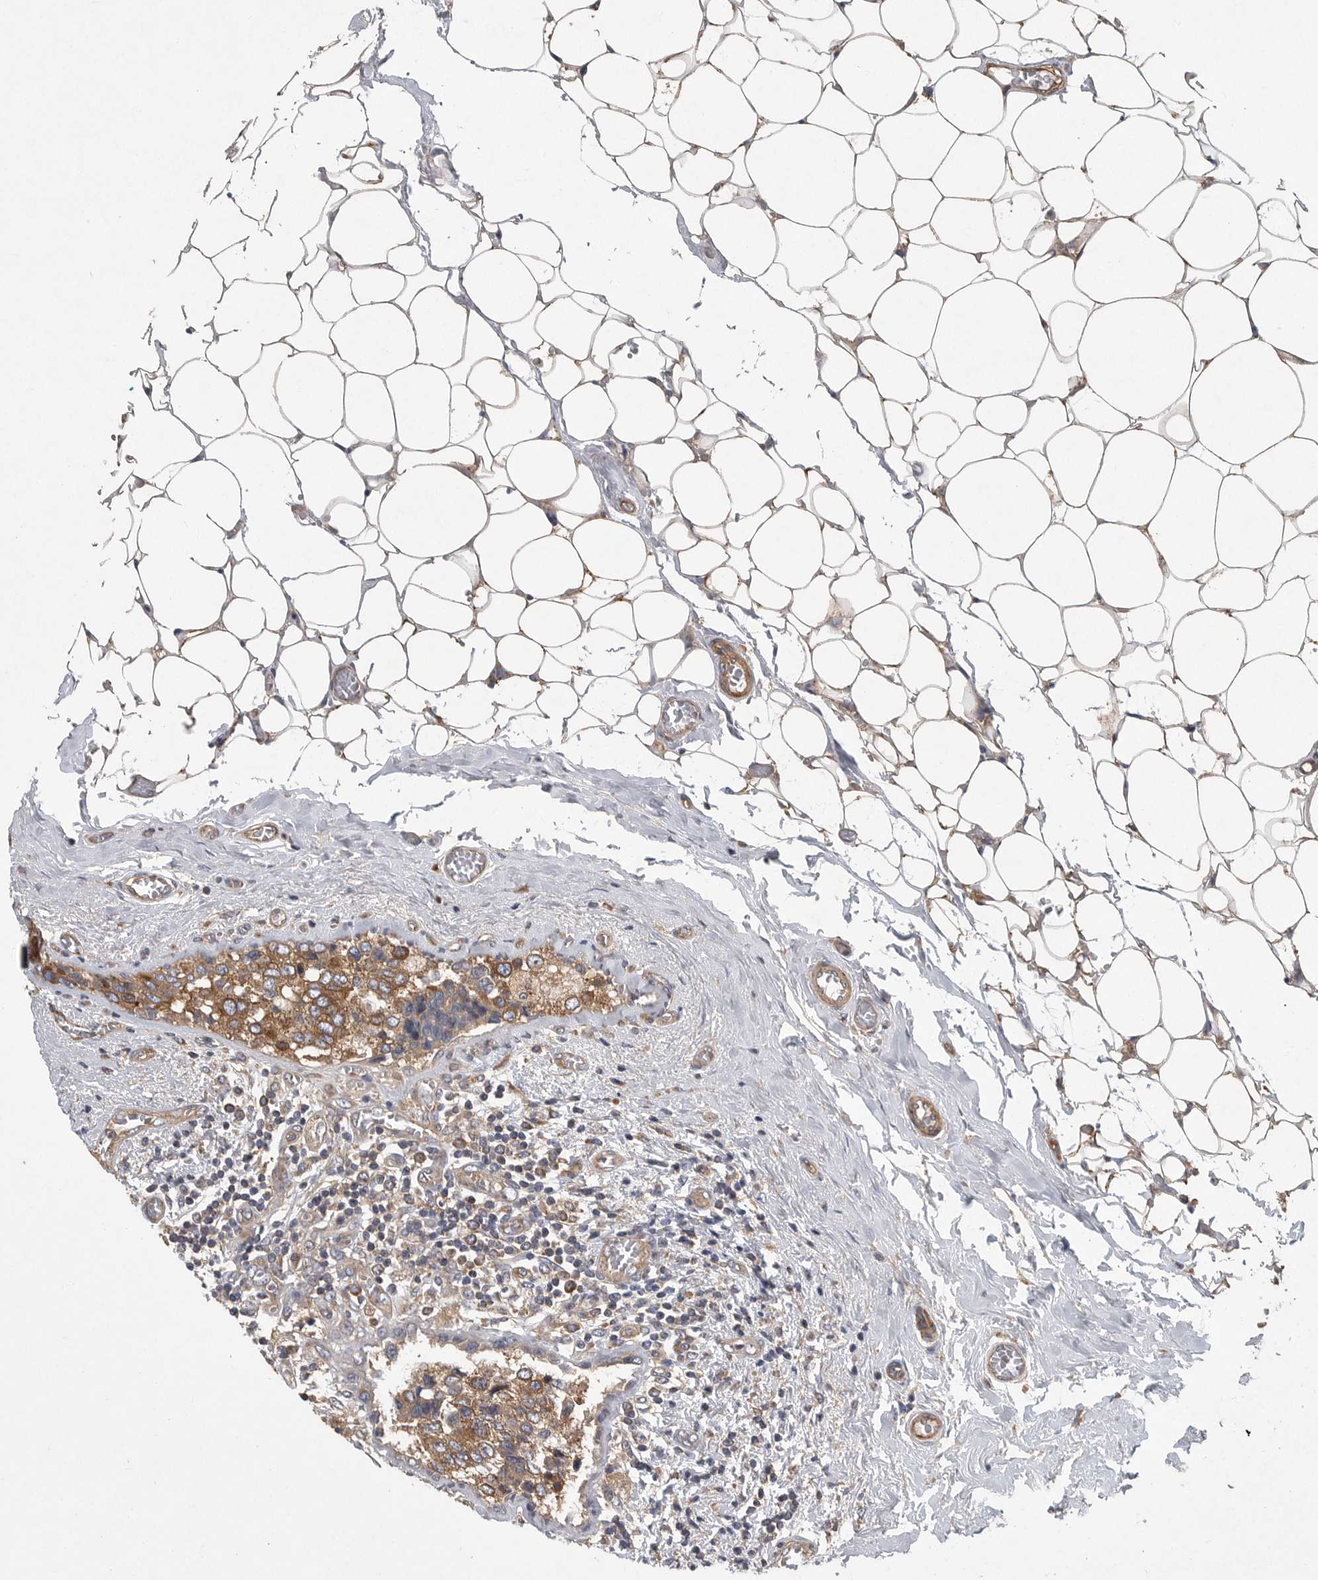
{"staining": {"intensity": "moderate", "quantity": ">75%", "location": "cytoplasmic/membranous"}, "tissue": "breast cancer", "cell_type": "Tumor cells", "image_type": "cancer", "snomed": [{"axis": "morphology", "description": "Normal tissue, NOS"}, {"axis": "morphology", "description": "Duct carcinoma"}, {"axis": "topography", "description": "Breast"}], "caption": "Tumor cells reveal moderate cytoplasmic/membranous positivity in approximately >75% of cells in invasive ductal carcinoma (breast). The staining was performed using DAB to visualize the protein expression in brown, while the nuclei were stained in blue with hematoxylin (Magnification: 20x).", "gene": "OXR1", "patient": {"sex": "female", "age": 43}}